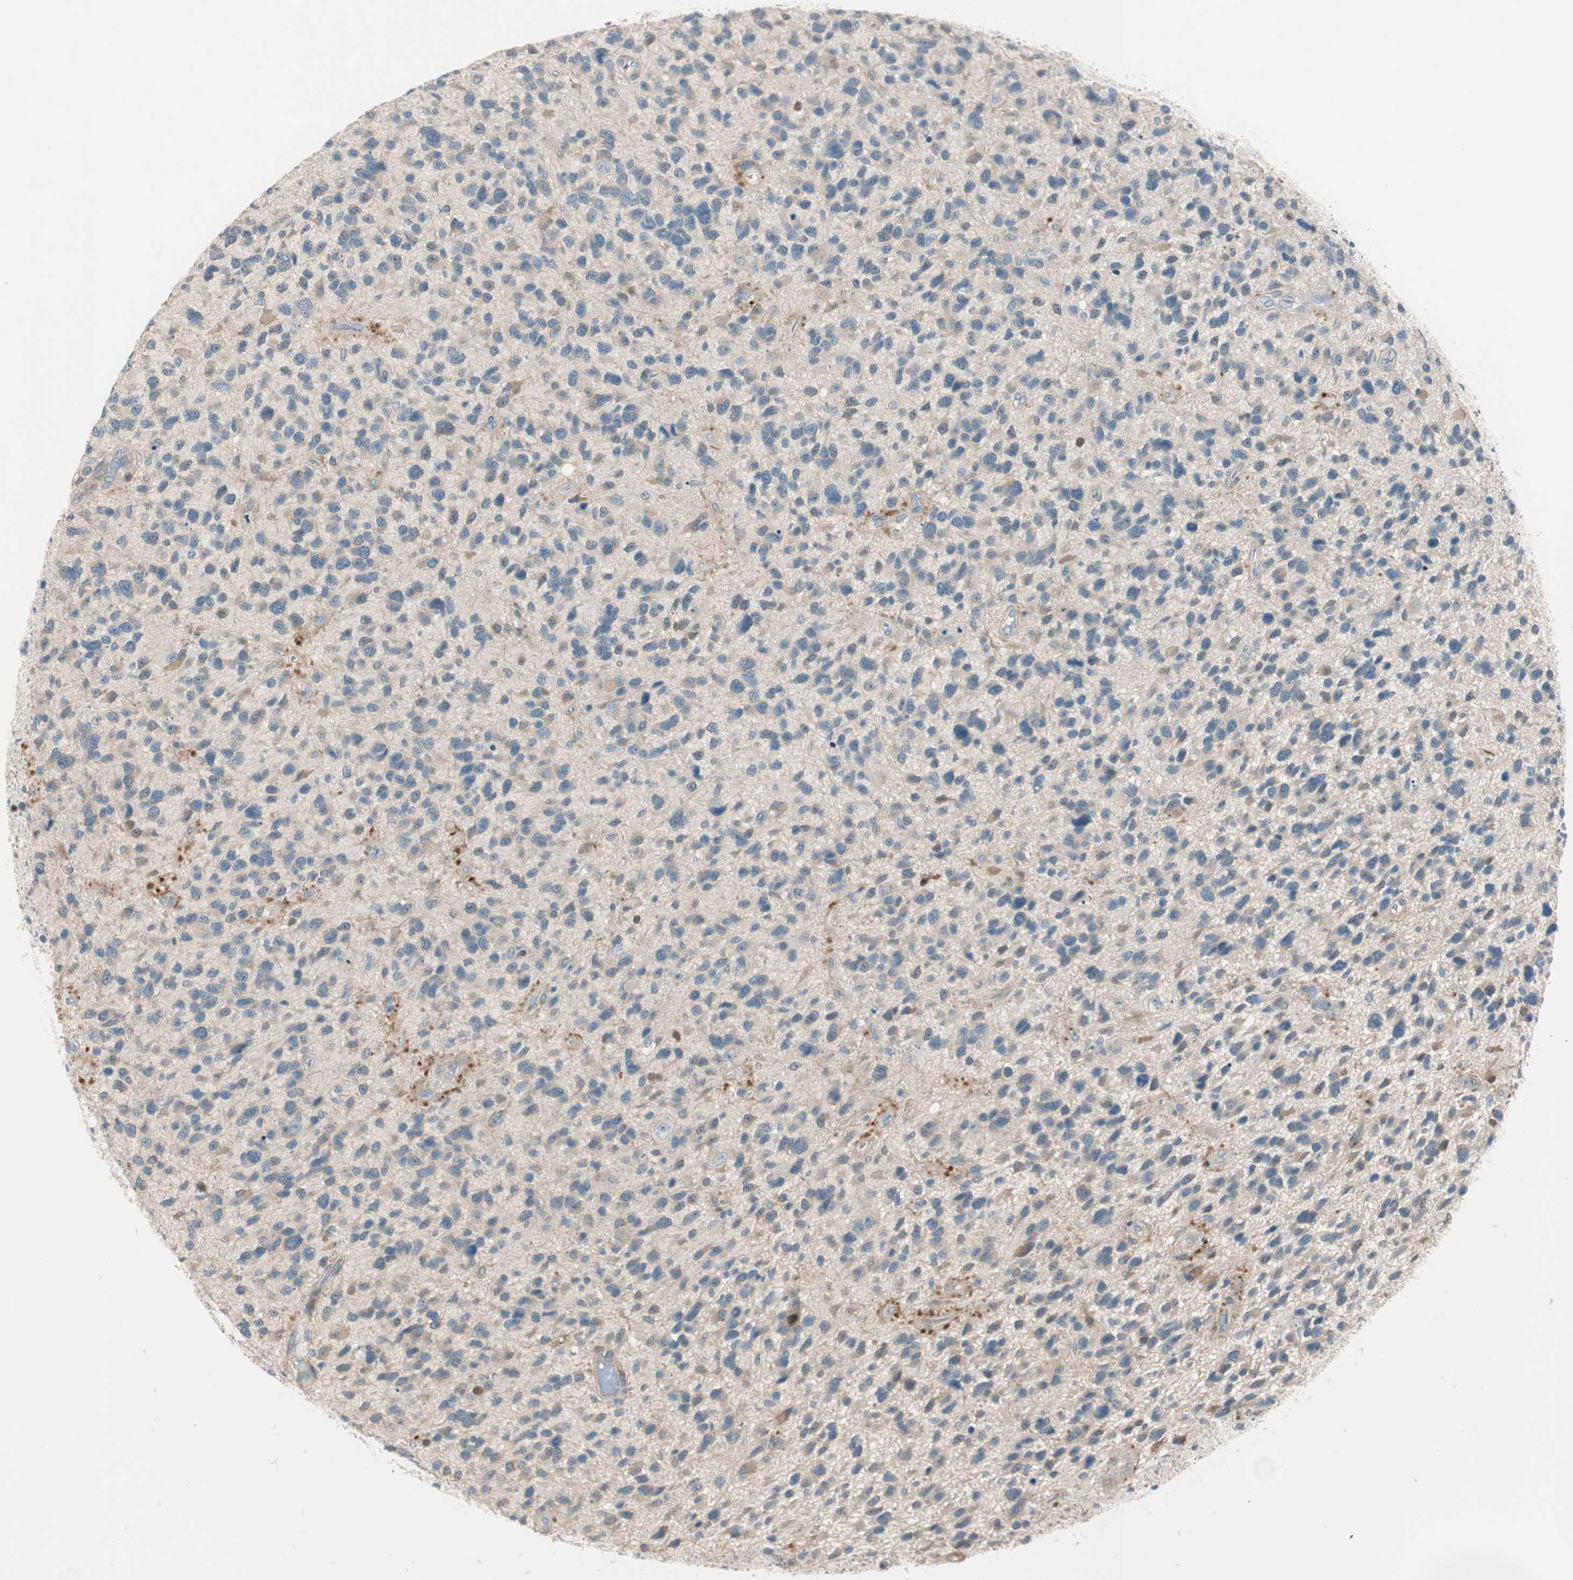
{"staining": {"intensity": "weak", "quantity": "<25%", "location": "cytoplasmic/membranous"}, "tissue": "glioma", "cell_type": "Tumor cells", "image_type": "cancer", "snomed": [{"axis": "morphology", "description": "Glioma, malignant, High grade"}, {"axis": "topography", "description": "Brain"}], "caption": "IHC of glioma exhibits no positivity in tumor cells.", "gene": "CGRRF1", "patient": {"sex": "female", "age": 58}}